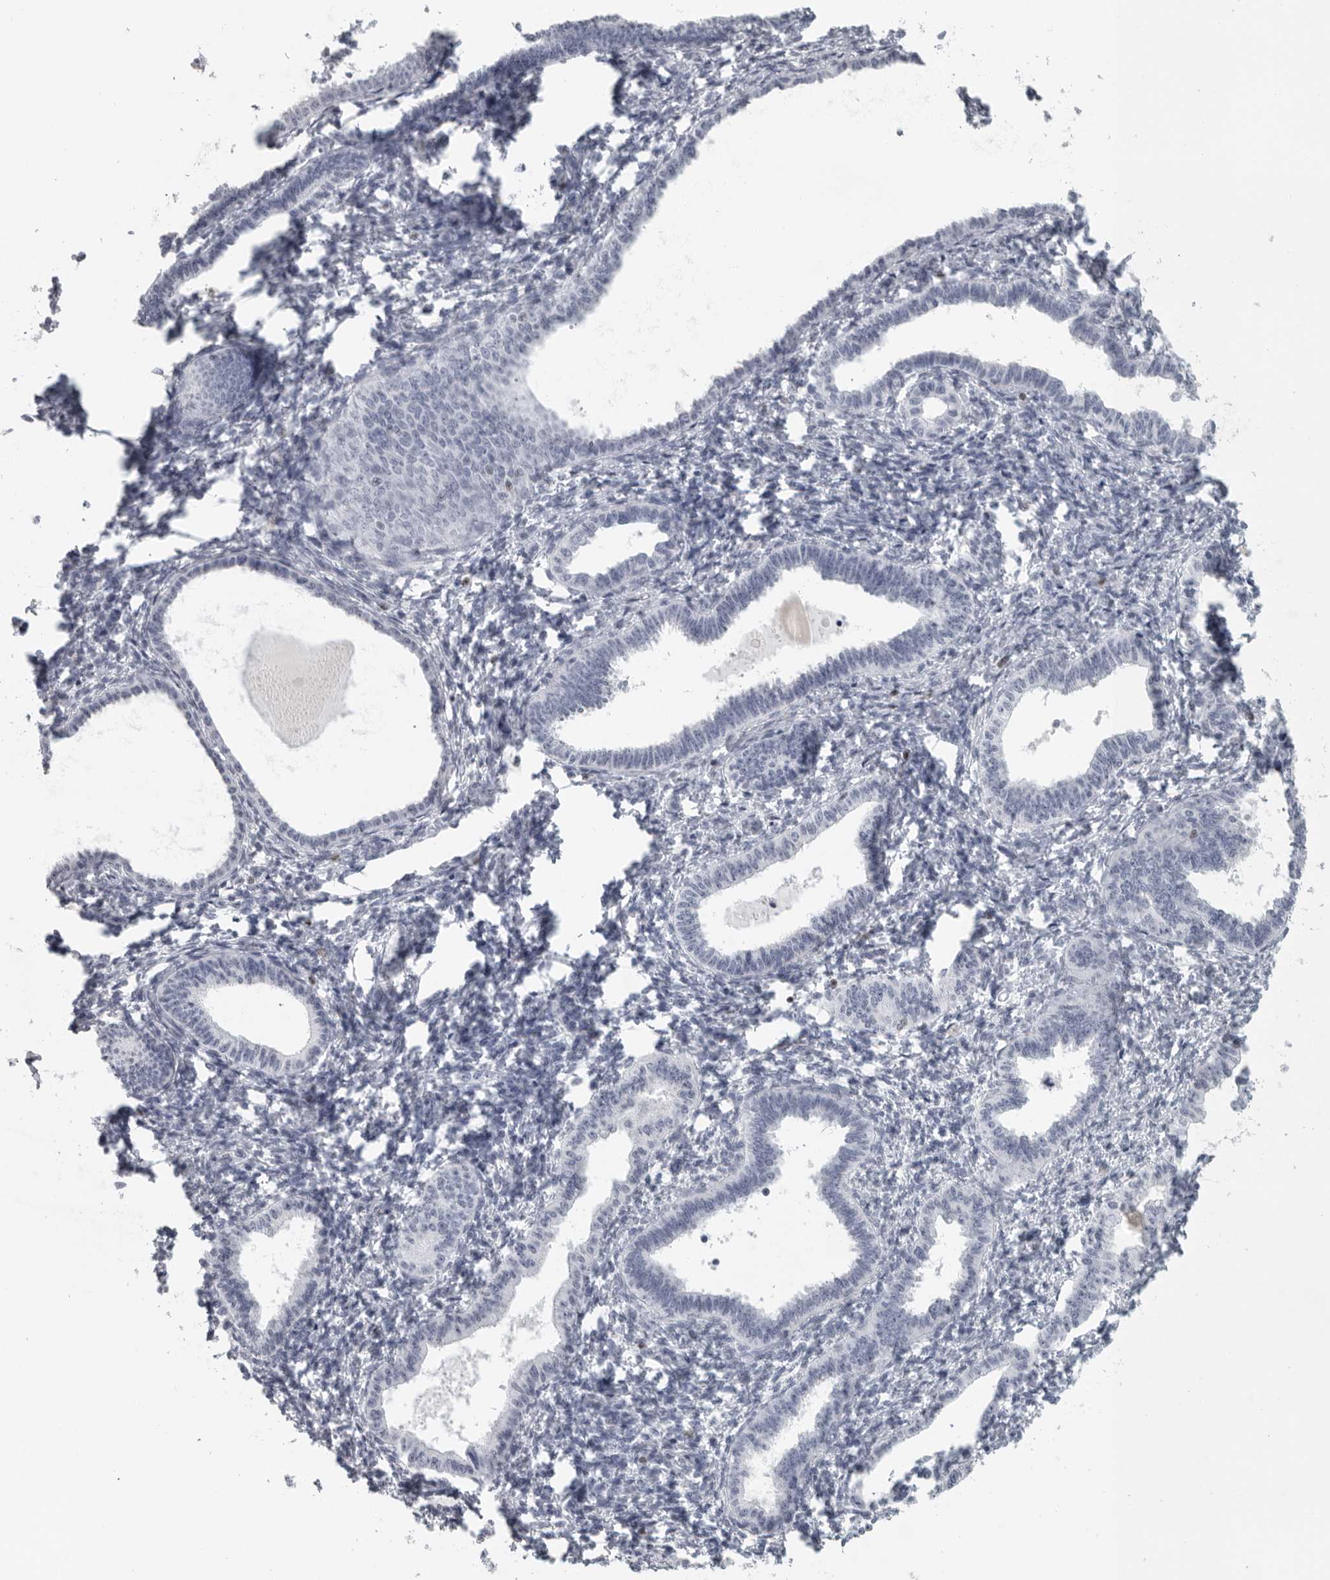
{"staining": {"intensity": "negative", "quantity": "none", "location": "none"}, "tissue": "endometrium", "cell_type": "Cells in endometrial stroma", "image_type": "normal", "snomed": [{"axis": "morphology", "description": "Normal tissue, NOS"}, {"axis": "topography", "description": "Endometrium"}], "caption": "IHC of benign endometrium demonstrates no positivity in cells in endometrial stroma.", "gene": "SATB2", "patient": {"sex": "female", "age": 77}}